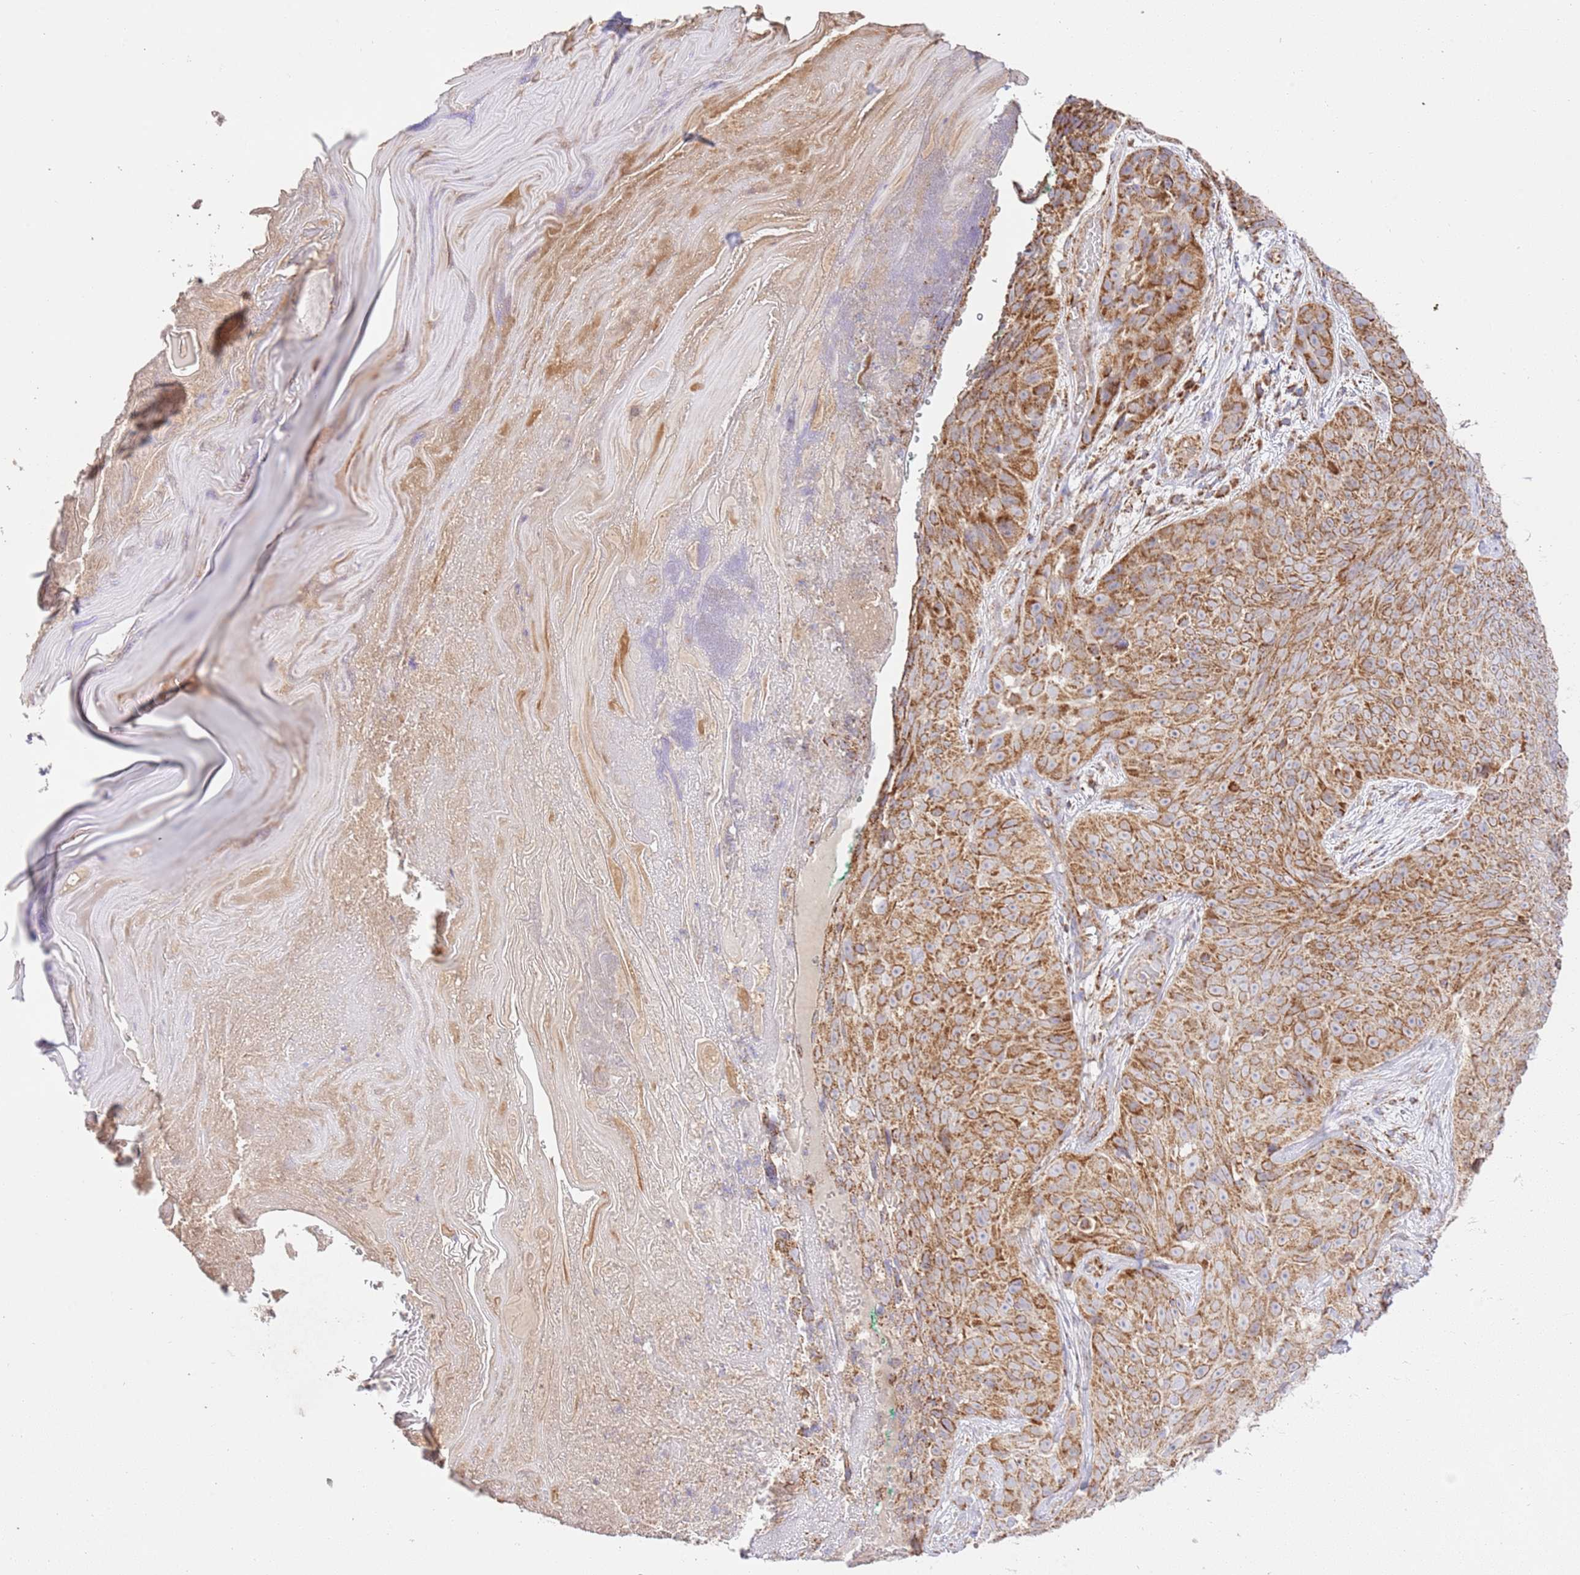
{"staining": {"intensity": "strong", "quantity": ">75%", "location": "cytoplasmic/membranous"}, "tissue": "skin cancer", "cell_type": "Tumor cells", "image_type": "cancer", "snomed": [{"axis": "morphology", "description": "Squamous cell carcinoma, NOS"}, {"axis": "topography", "description": "Skin"}], "caption": "A micrograph of human skin cancer stained for a protein displays strong cytoplasmic/membranous brown staining in tumor cells.", "gene": "ZBTB39", "patient": {"sex": "female", "age": 87}}